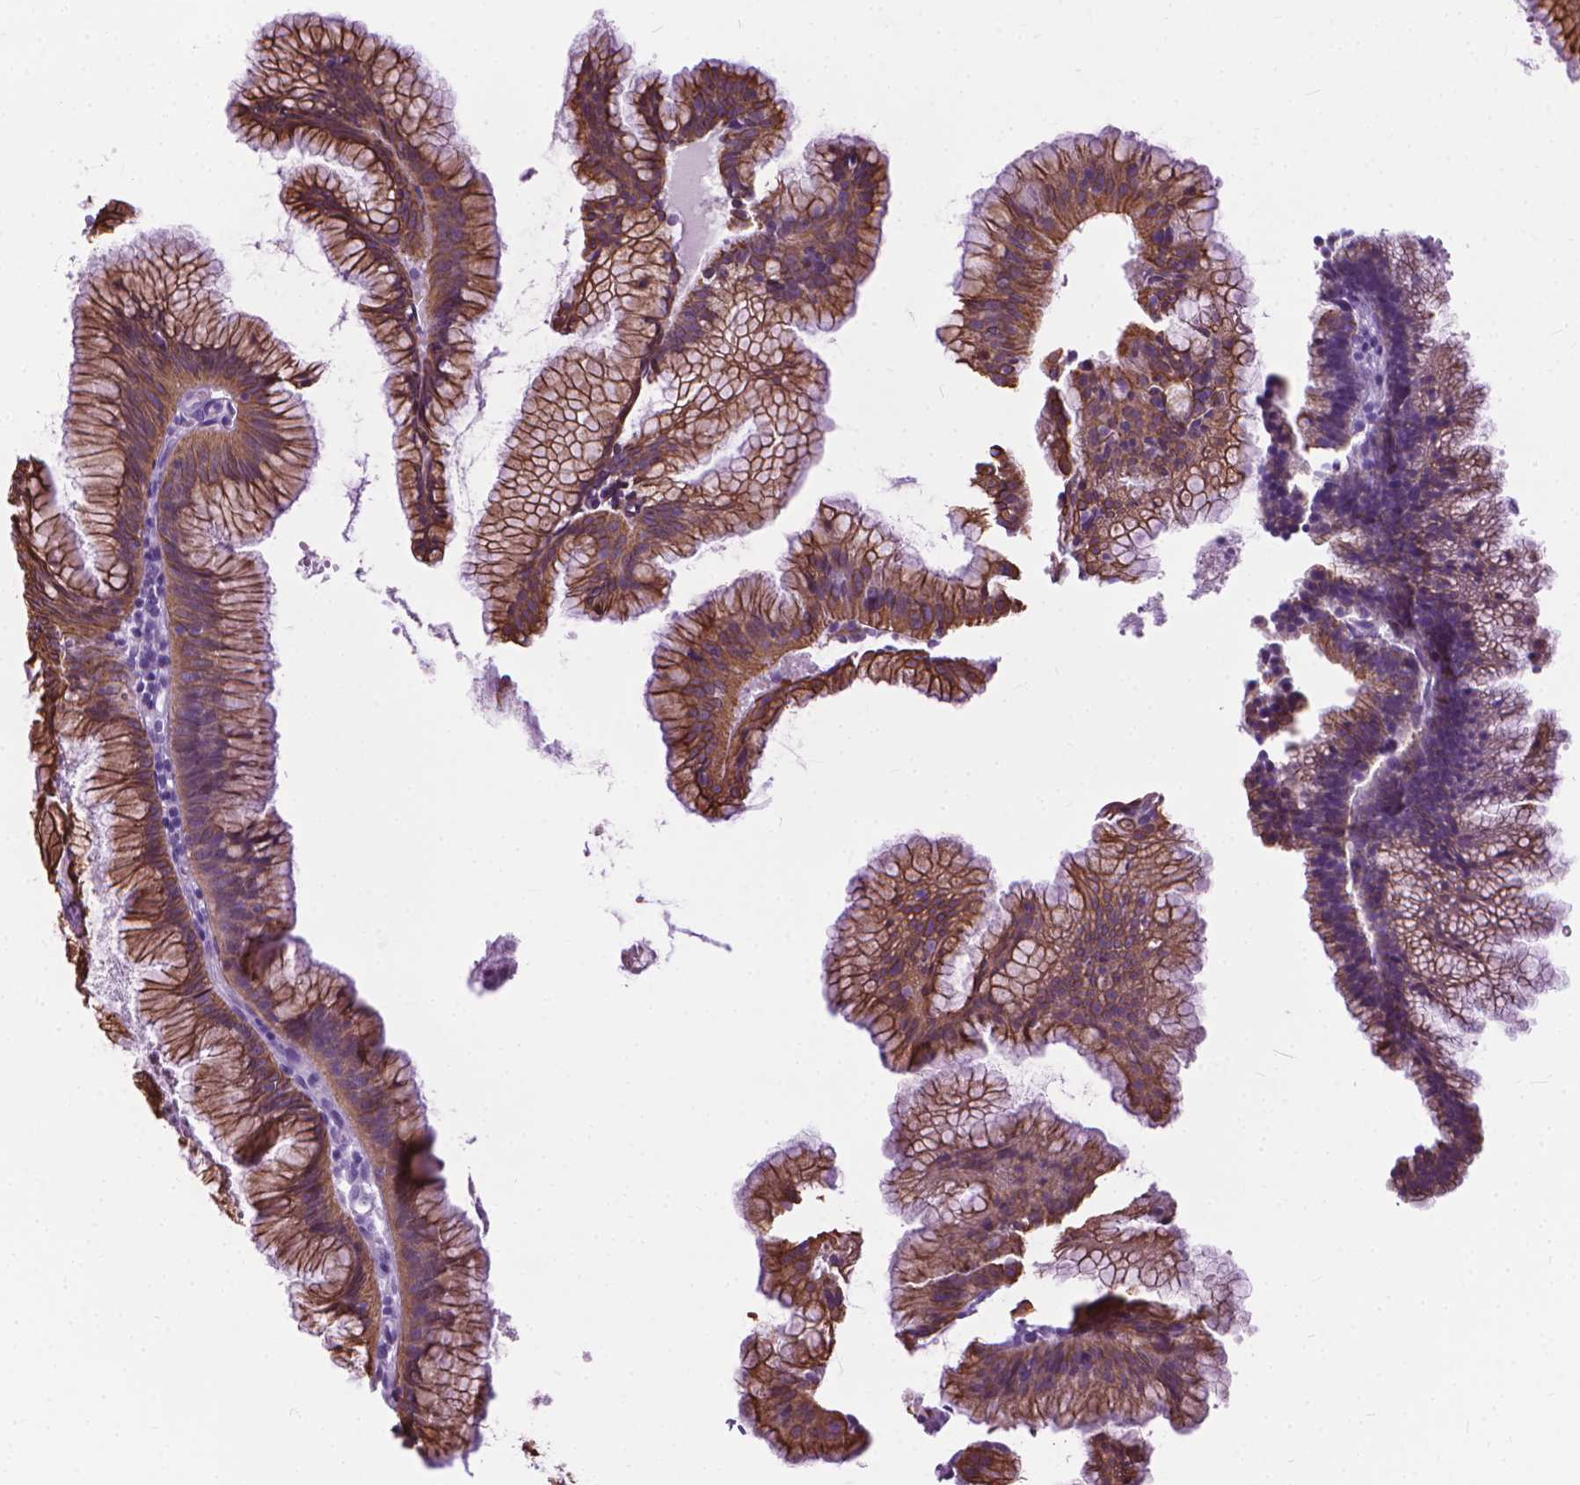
{"staining": {"intensity": "strong", "quantity": "25%-75%", "location": "cytoplasmic/membranous"}, "tissue": "colorectal cancer", "cell_type": "Tumor cells", "image_type": "cancer", "snomed": [{"axis": "morphology", "description": "Adenocarcinoma, NOS"}, {"axis": "topography", "description": "Colon"}], "caption": "IHC photomicrograph of human colorectal cancer stained for a protein (brown), which demonstrates high levels of strong cytoplasmic/membranous expression in about 25%-75% of tumor cells.", "gene": "HTR2B", "patient": {"sex": "female", "age": 78}}